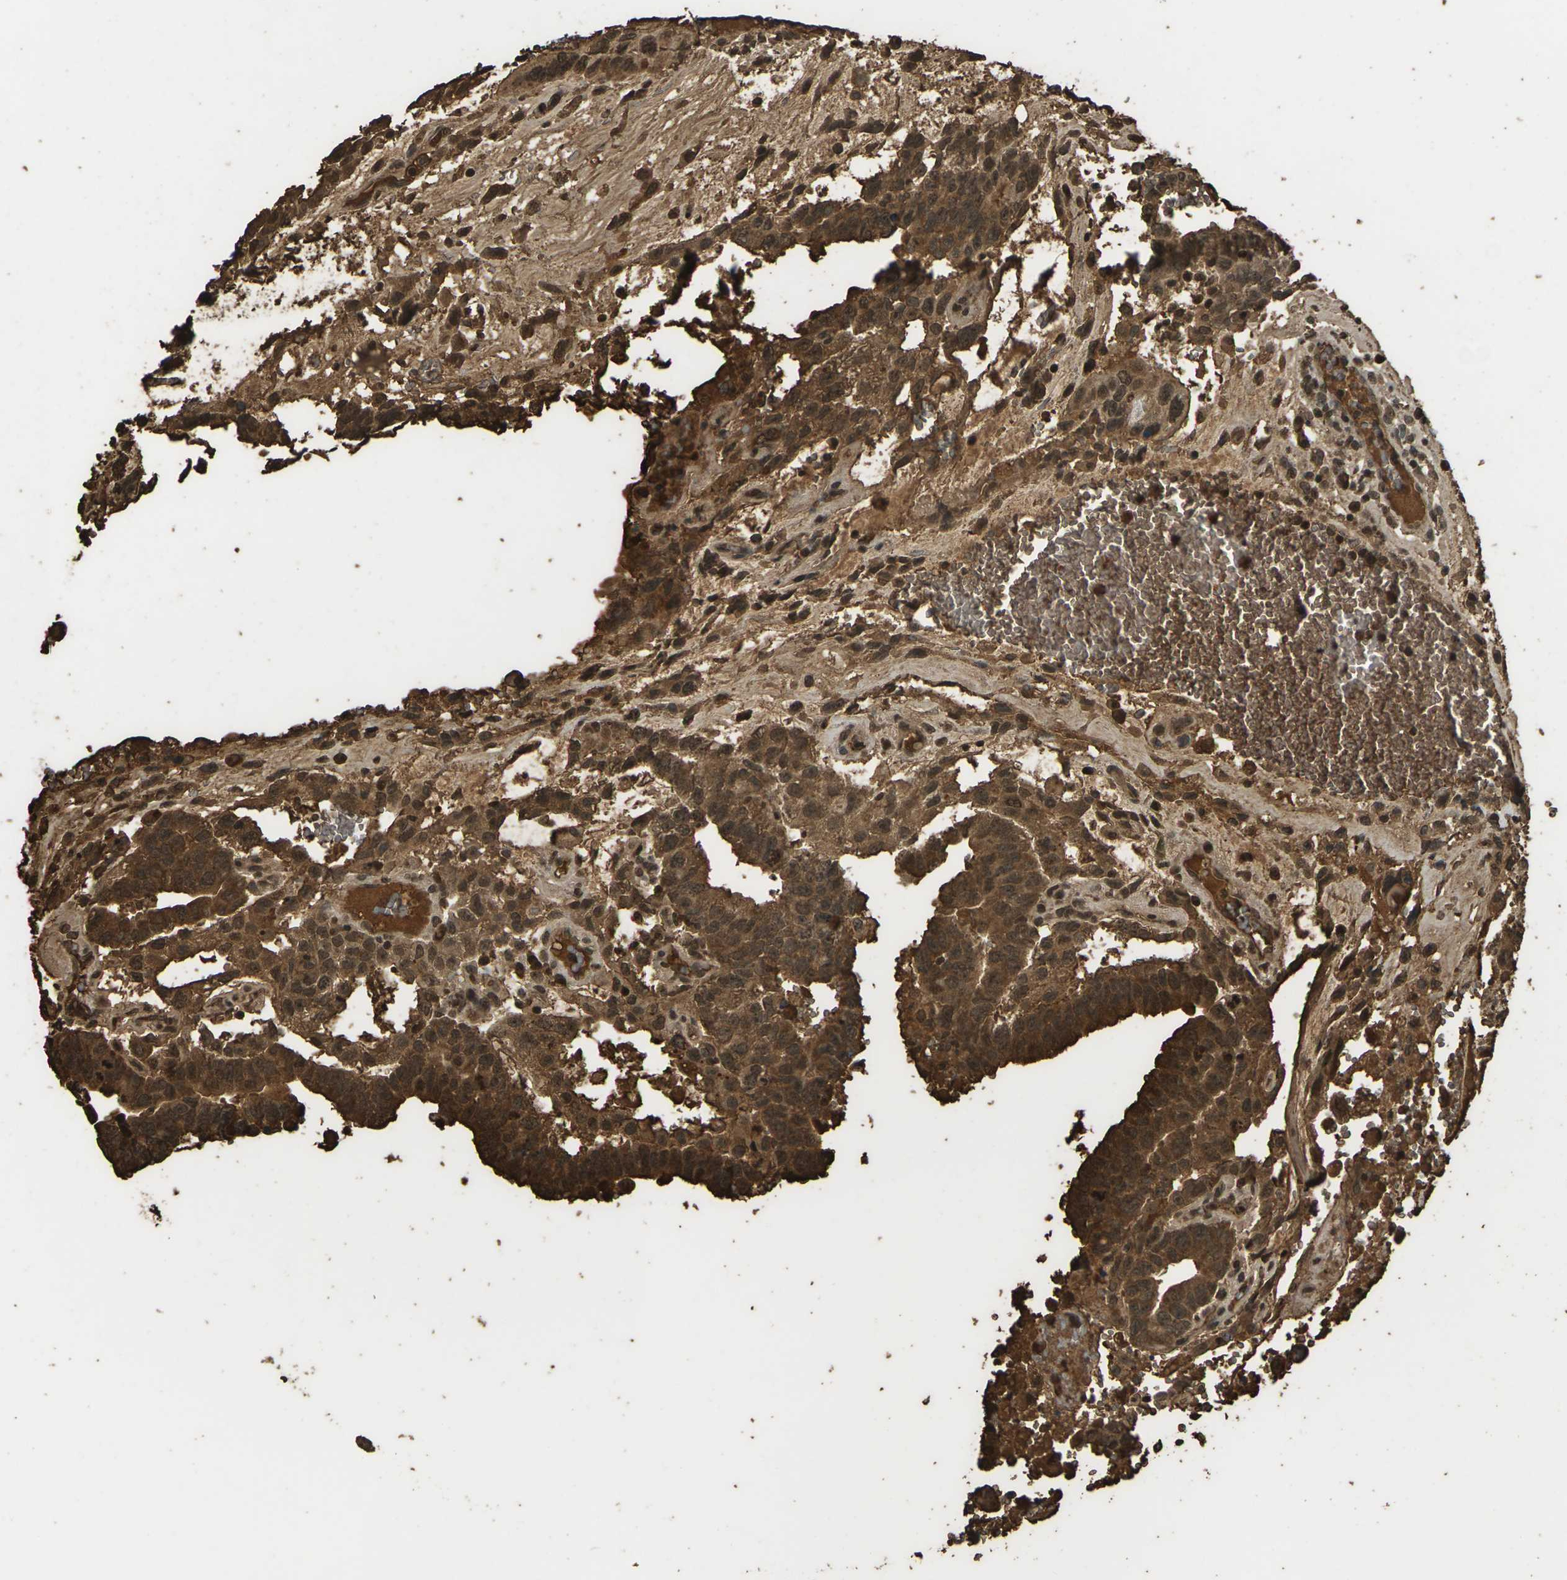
{"staining": {"intensity": "strong", "quantity": ">75%", "location": "cytoplasmic/membranous,nuclear"}, "tissue": "testis cancer", "cell_type": "Tumor cells", "image_type": "cancer", "snomed": [{"axis": "morphology", "description": "Seminoma, NOS"}, {"axis": "morphology", "description": "Carcinoma, Embryonal, NOS"}, {"axis": "topography", "description": "Testis"}], "caption": "This micrograph exhibits seminoma (testis) stained with immunohistochemistry to label a protein in brown. The cytoplasmic/membranous and nuclear of tumor cells show strong positivity for the protein. Nuclei are counter-stained blue.", "gene": "CYP1B1", "patient": {"sex": "male", "age": 52}}